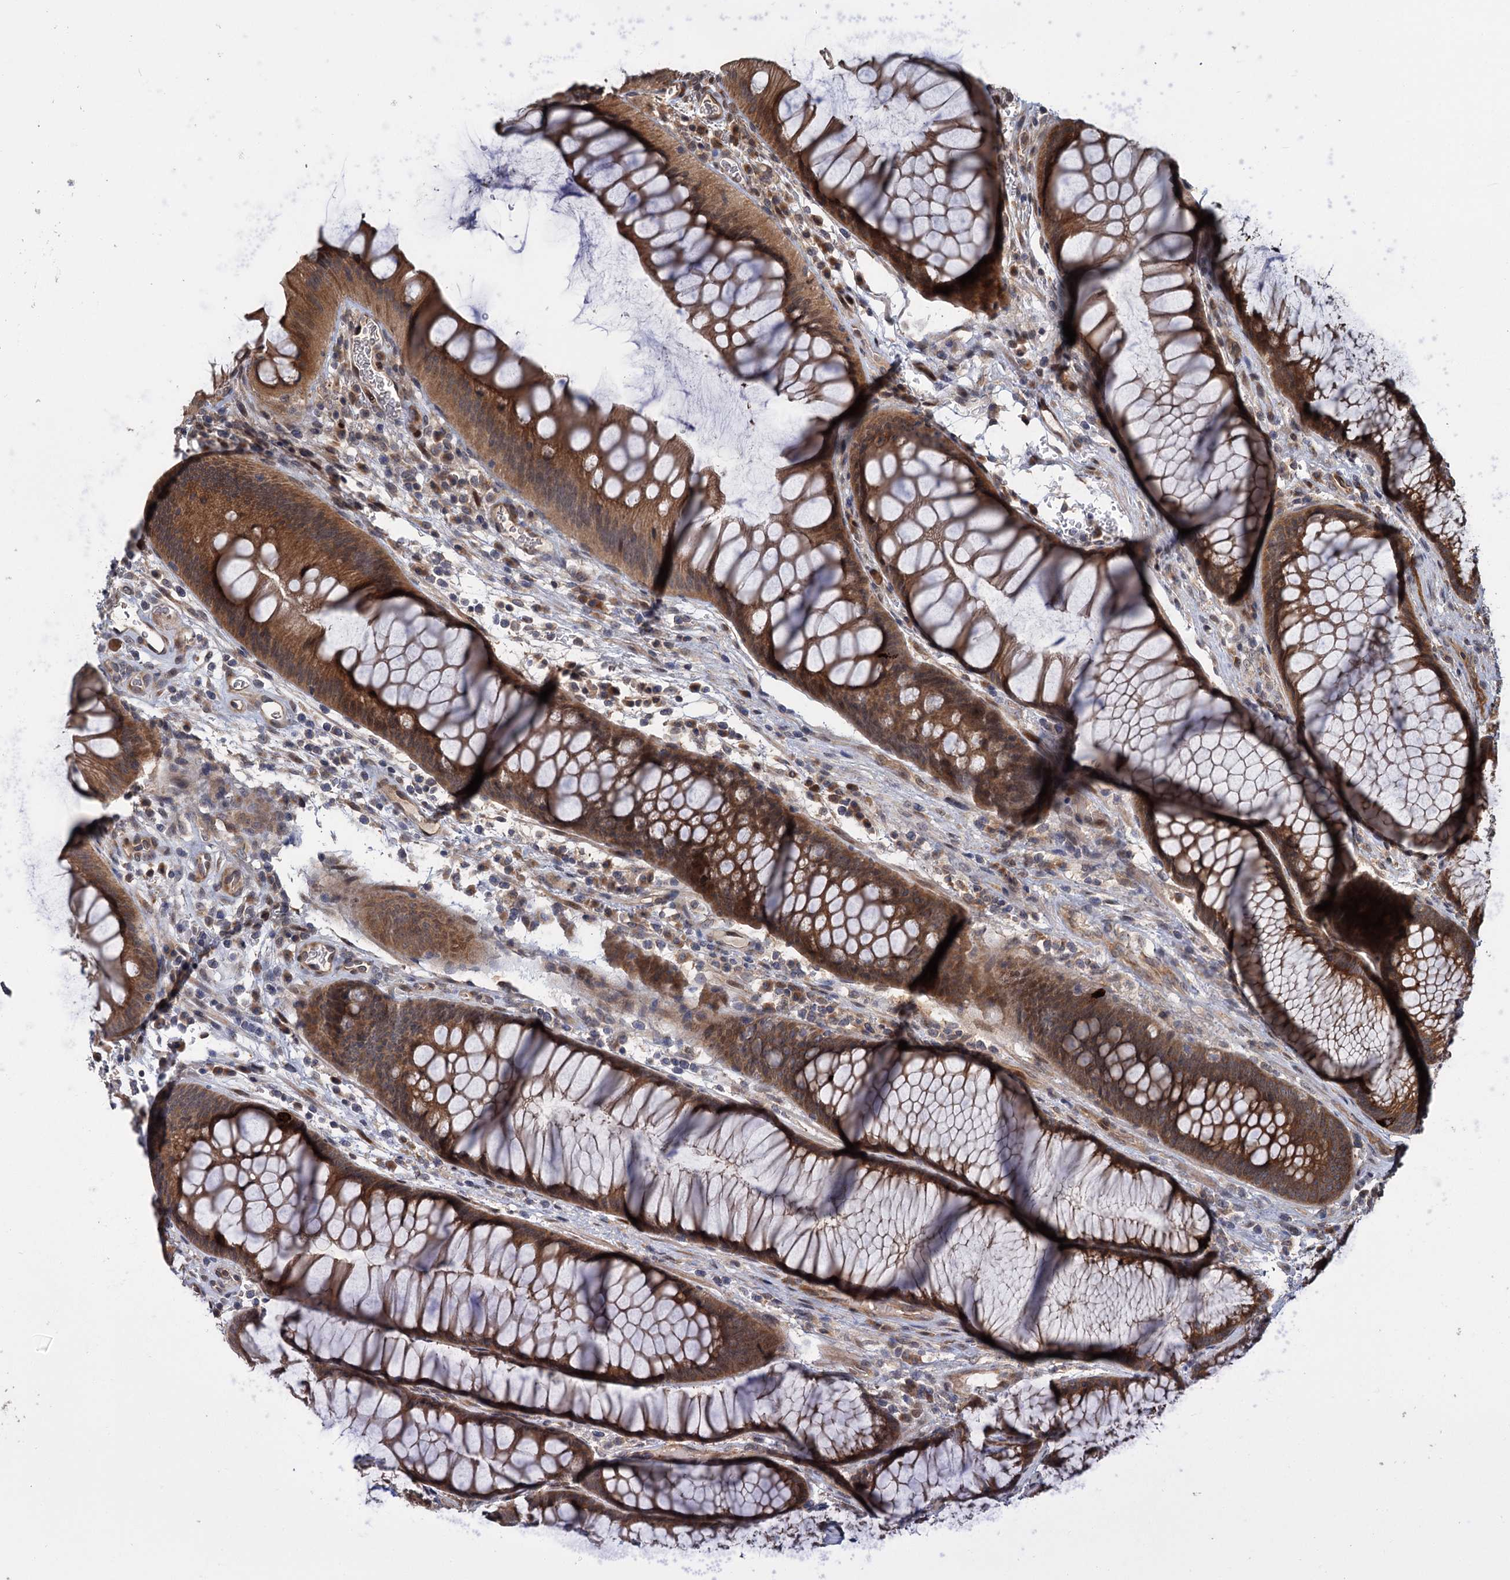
{"staining": {"intensity": "moderate", "quantity": ">75%", "location": "cytoplasmic/membranous"}, "tissue": "colon", "cell_type": "Endothelial cells", "image_type": "normal", "snomed": [{"axis": "morphology", "description": "Normal tissue, NOS"}, {"axis": "topography", "description": "Colon"}], "caption": "IHC micrograph of normal colon: colon stained using IHC shows medium levels of moderate protein expression localized specifically in the cytoplasmic/membranous of endothelial cells, appearing as a cytoplasmic/membranous brown color.", "gene": "KANSL2", "patient": {"sex": "female", "age": 82}}